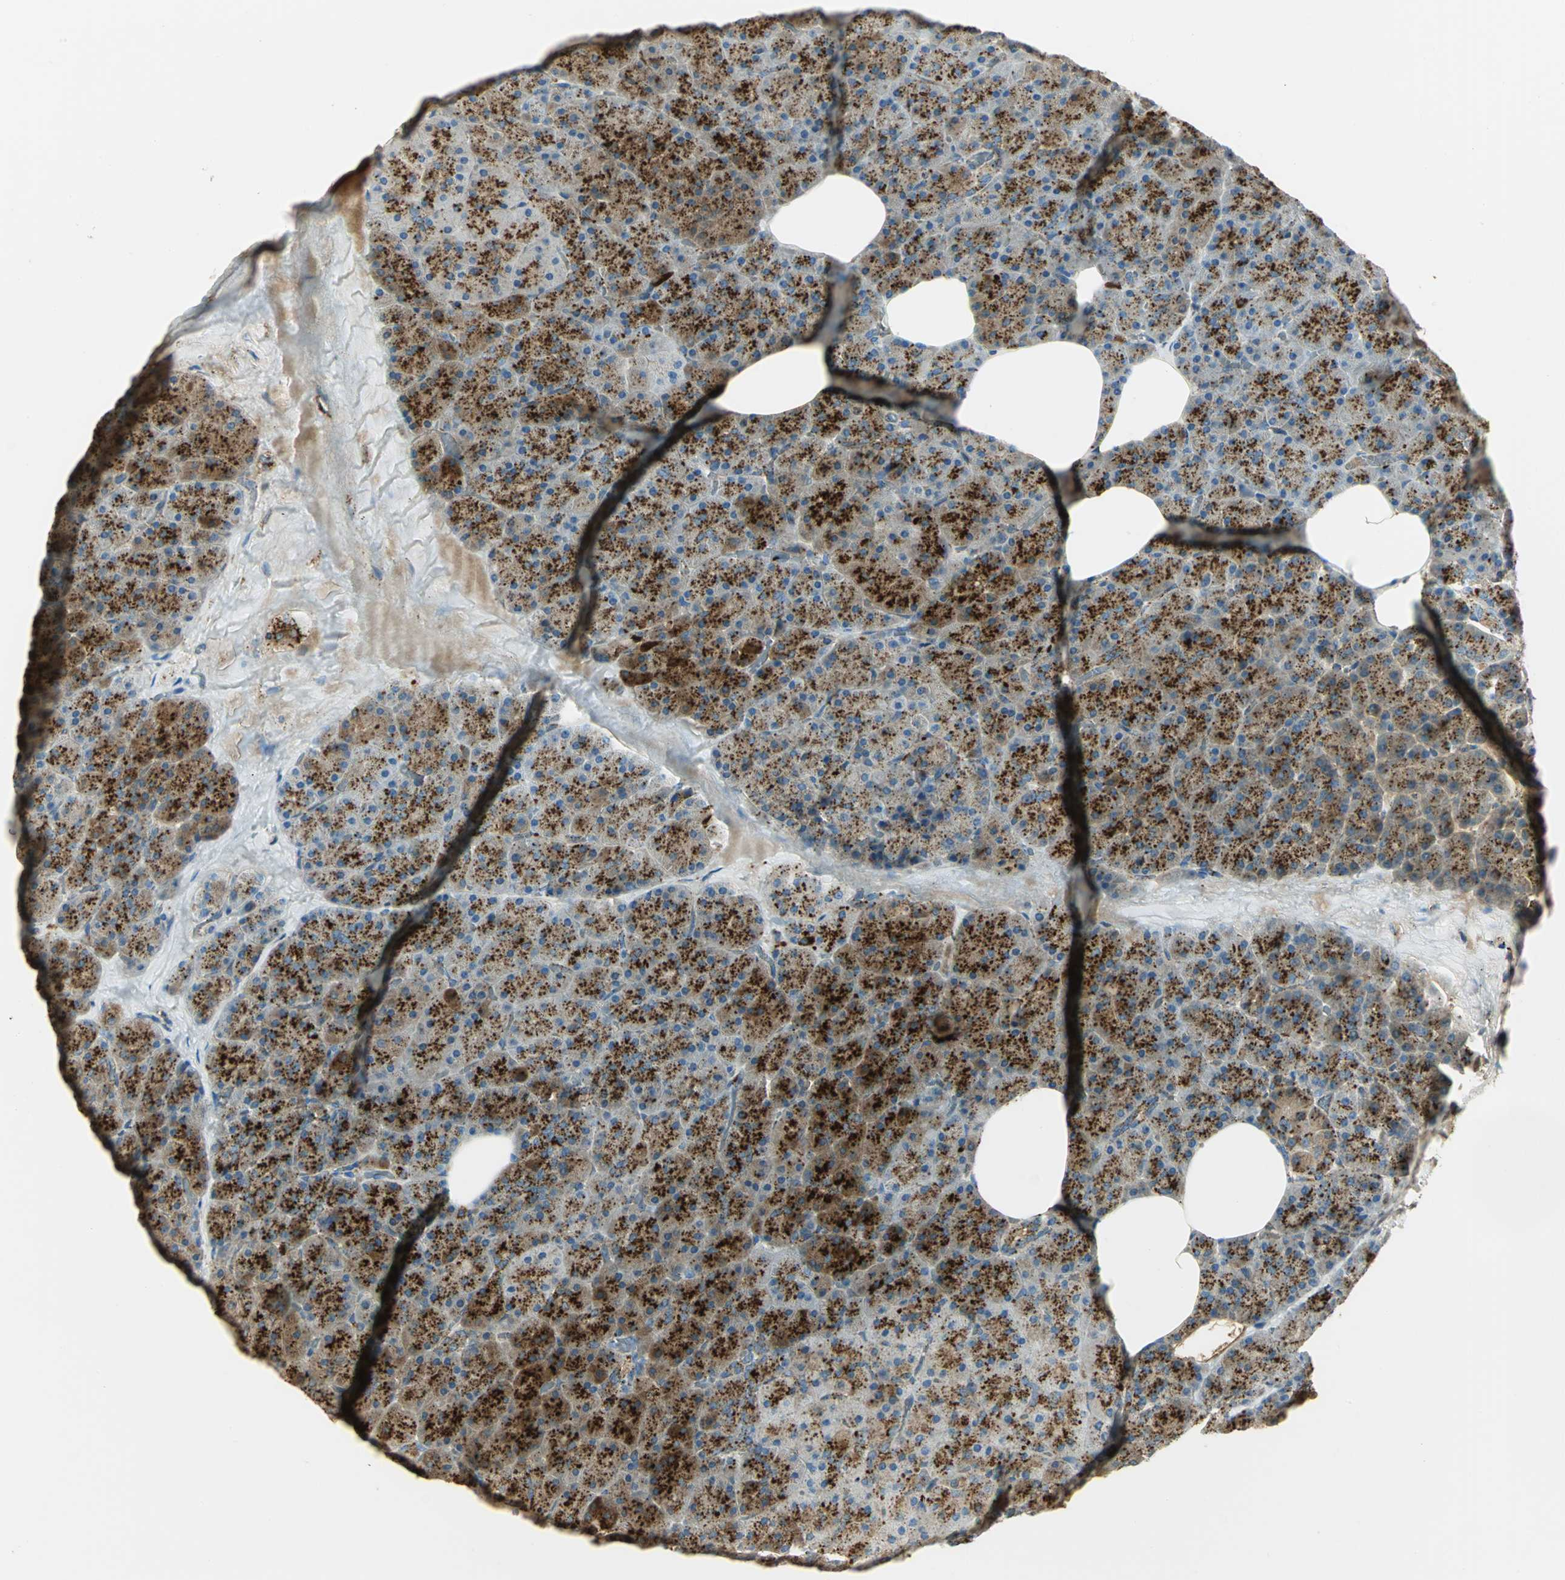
{"staining": {"intensity": "strong", "quantity": ">75%", "location": "cytoplasmic/membranous"}, "tissue": "pancreas", "cell_type": "Exocrine glandular cells", "image_type": "normal", "snomed": [{"axis": "morphology", "description": "Normal tissue, NOS"}, {"axis": "topography", "description": "Pancreas"}], "caption": "Strong cytoplasmic/membranous positivity for a protein is present in approximately >75% of exocrine glandular cells of normal pancreas using immunohistochemistry (IHC).", "gene": "ARSA", "patient": {"sex": "female", "age": 35}}